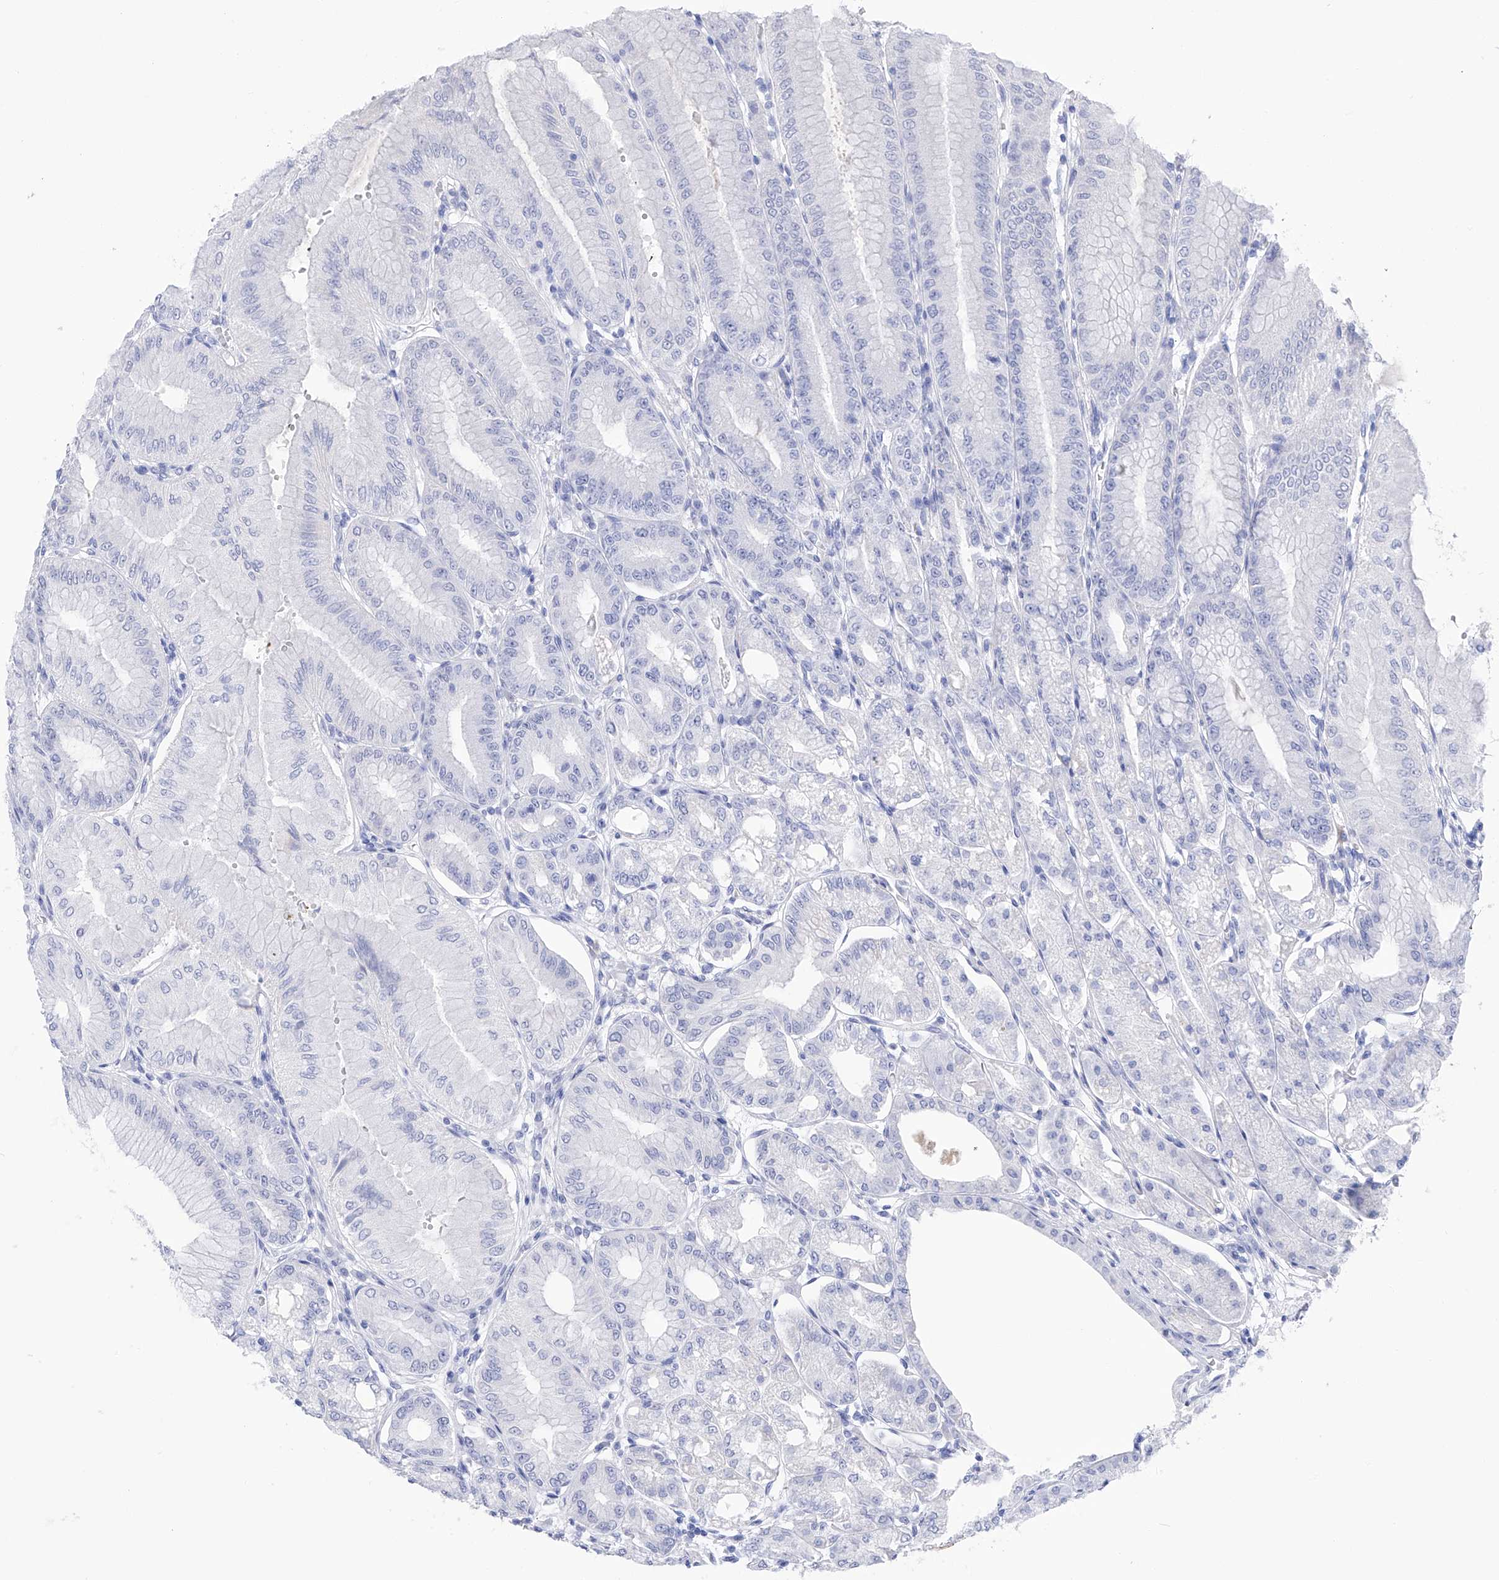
{"staining": {"intensity": "negative", "quantity": "none", "location": "none"}, "tissue": "stomach", "cell_type": "Glandular cells", "image_type": "normal", "snomed": [{"axis": "morphology", "description": "Normal tissue, NOS"}, {"axis": "topography", "description": "Stomach, lower"}], "caption": "A high-resolution image shows IHC staining of normal stomach, which exhibits no significant positivity in glandular cells.", "gene": "FLG", "patient": {"sex": "male", "age": 71}}